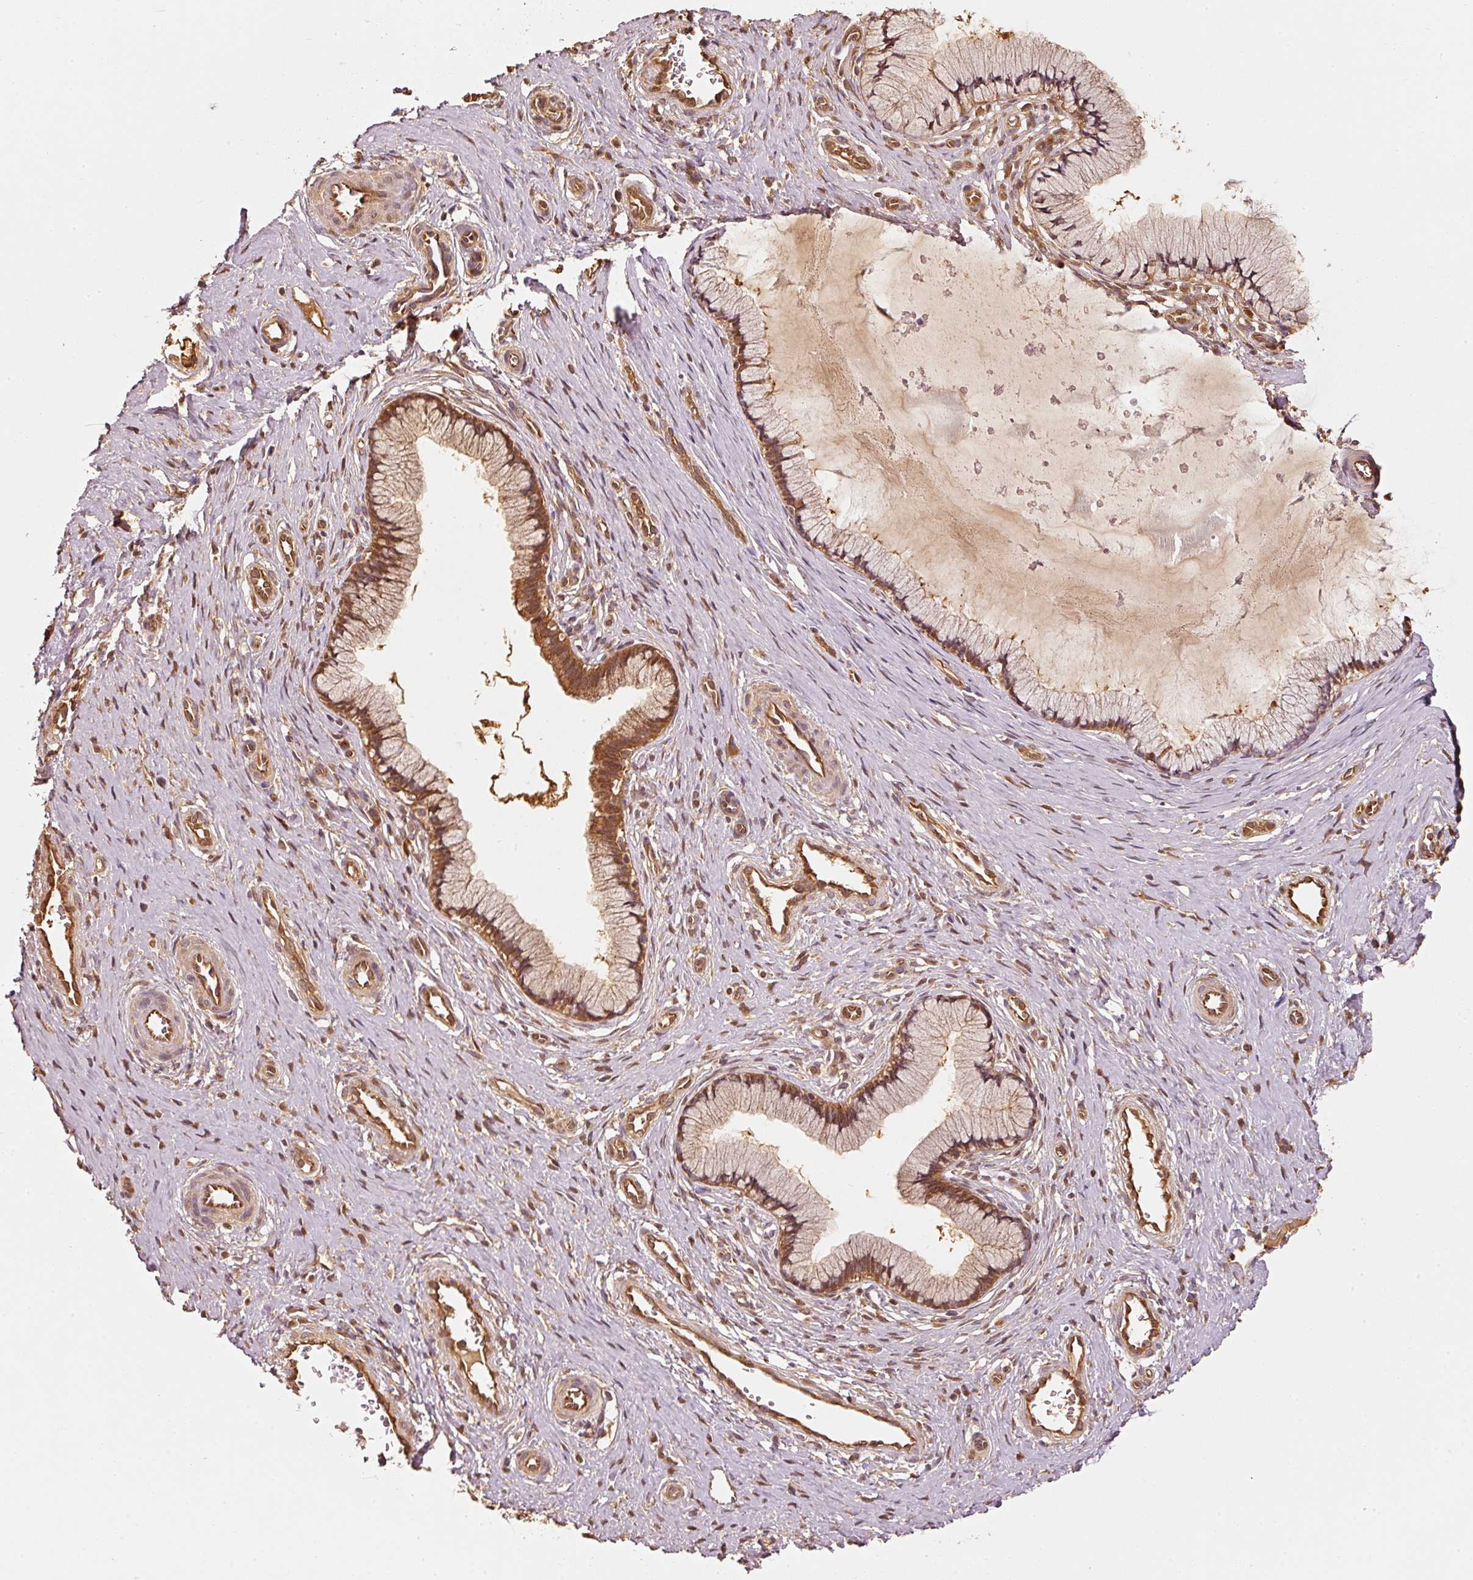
{"staining": {"intensity": "moderate", "quantity": ">75%", "location": "cytoplasmic/membranous,nuclear"}, "tissue": "cervix", "cell_type": "Glandular cells", "image_type": "normal", "snomed": [{"axis": "morphology", "description": "Normal tissue, NOS"}, {"axis": "topography", "description": "Cervix"}], "caption": "Protein staining by IHC shows moderate cytoplasmic/membranous,nuclear staining in about >75% of glandular cells in benign cervix.", "gene": "STAU1", "patient": {"sex": "female", "age": 36}}